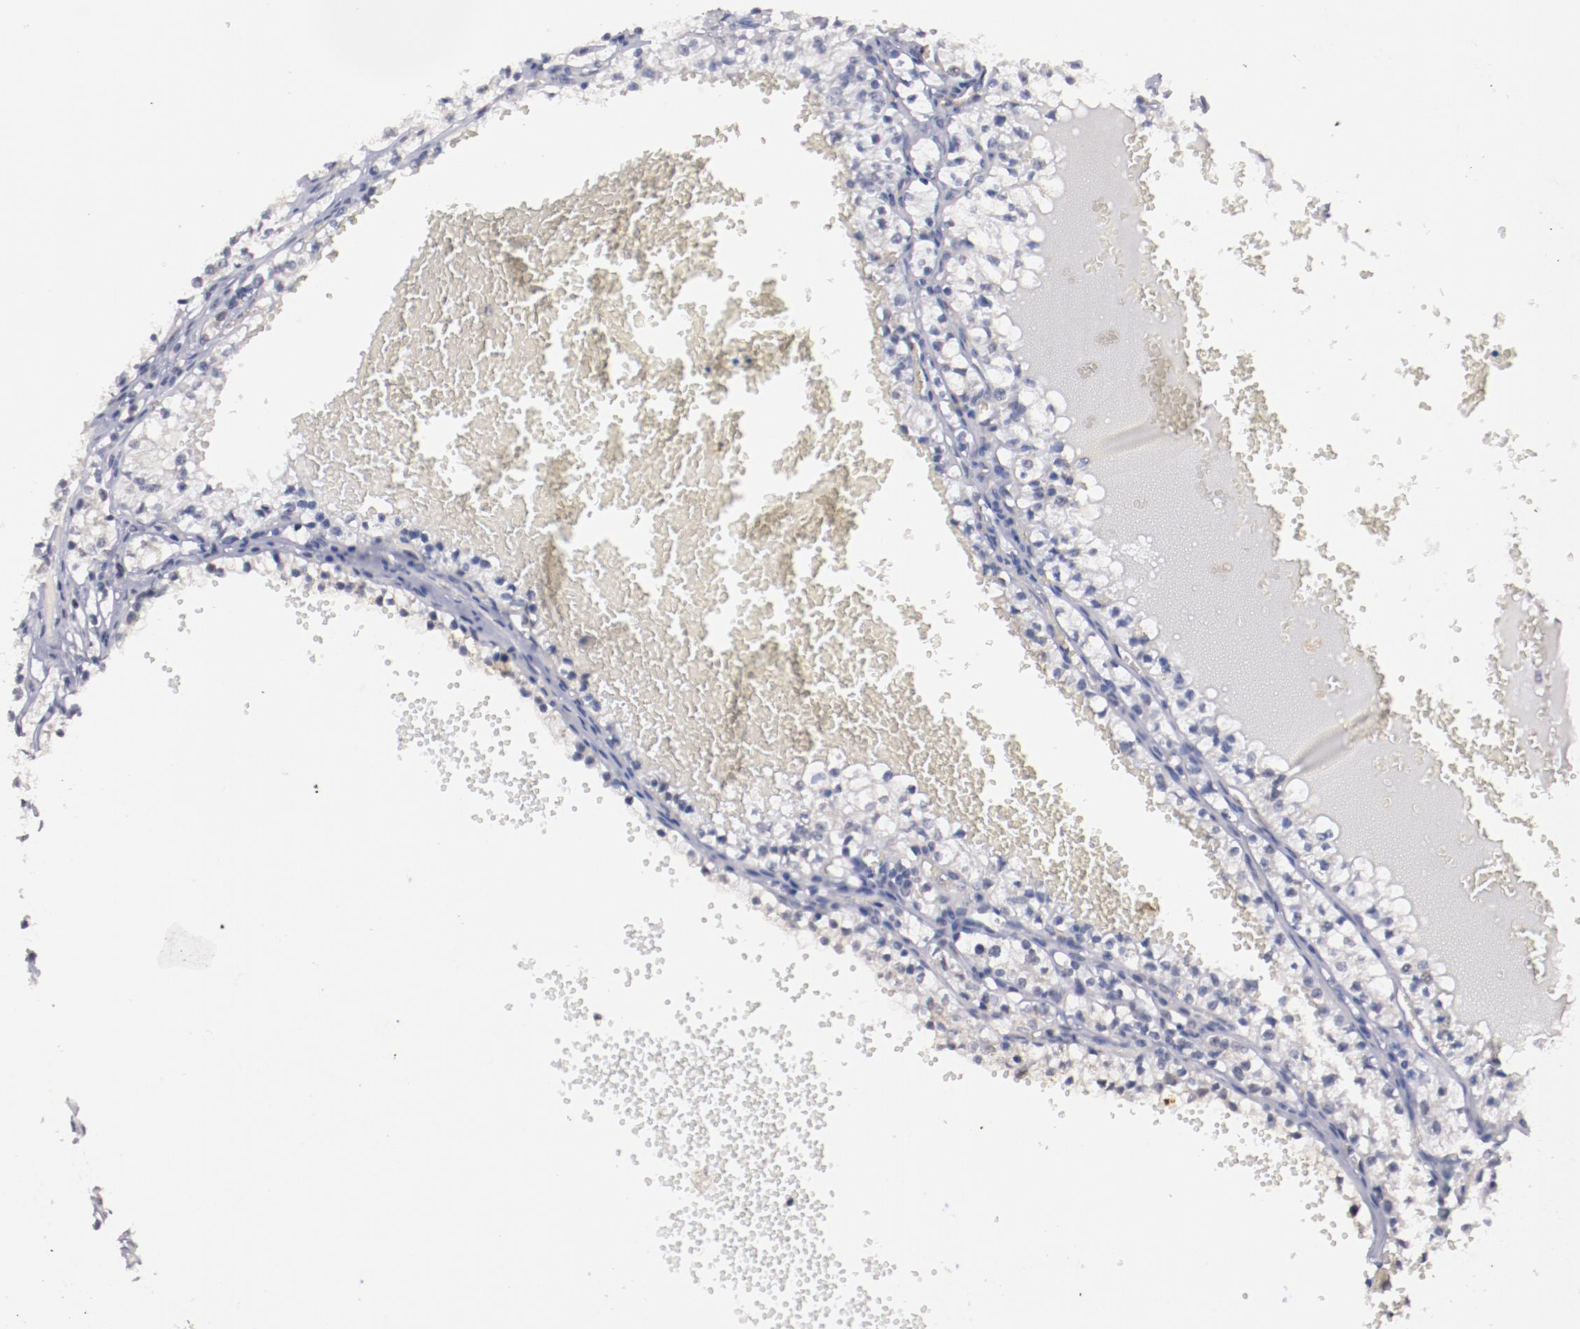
{"staining": {"intensity": "negative", "quantity": "none", "location": "none"}, "tissue": "renal cancer", "cell_type": "Tumor cells", "image_type": "cancer", "snomed": [{"axis": "morphology", "description": "Adenocarcinoma, NOS"}, {"axis": "topography", "description": "Kidney"}], "caption": "A histopathology image of human renal adenocarcinoma is negative for staining in tumor cells.", "gene": "NRXN3", "patient": {"sex": "male", "age": 61}}